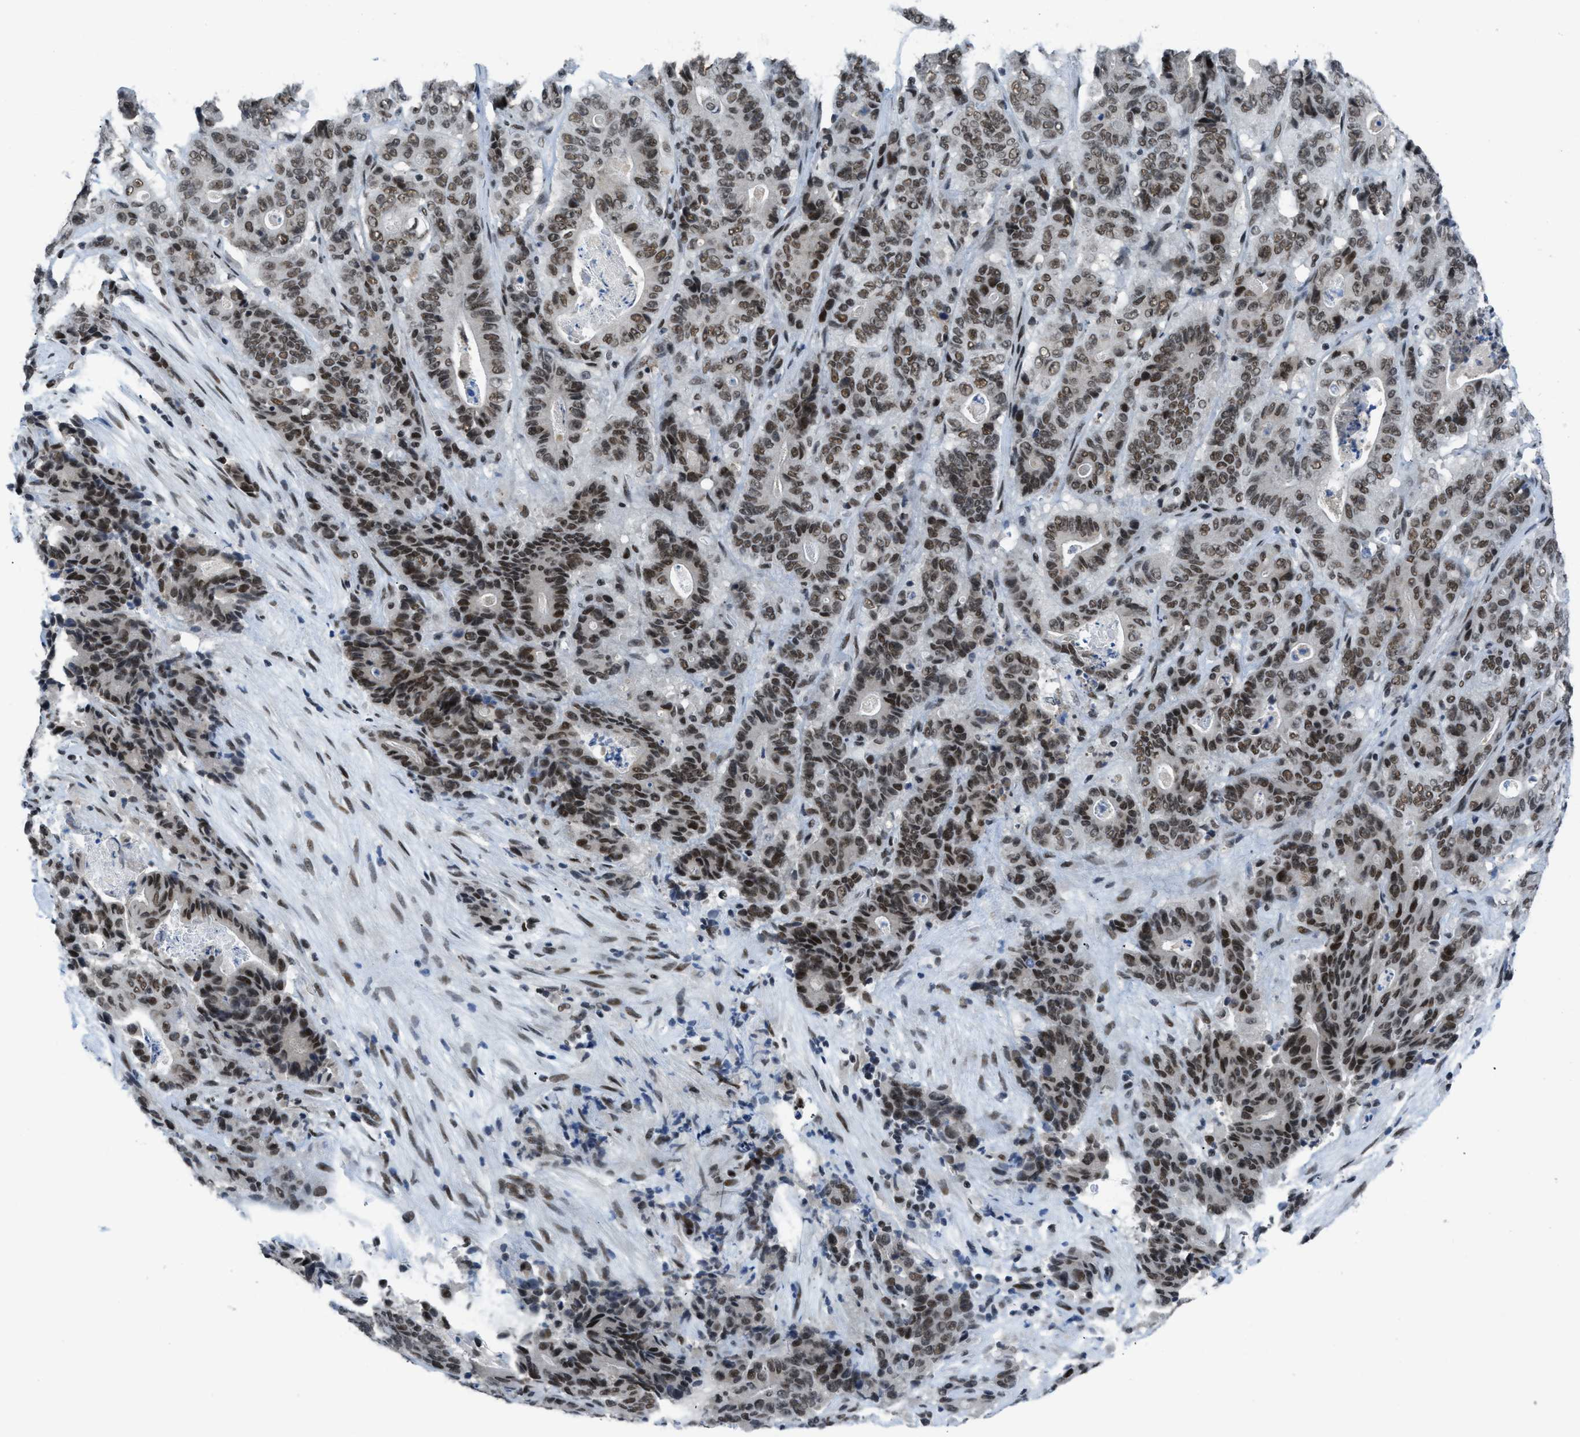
{"staining": {"intensity": "moderate", "quantity": ">75%", "location": "nuclear"}, "tissue": "stomach cancer", "cell_type": "Tumor cells", "image_type": "cancer", "snomed": [{"axis": "morphology", "description": "Adenocarcinoma, NOS"}, {"axis": "topography", "description": "Stomach"}], "caption": "DAB immunohistochemical staining of stomach cancer (adenocarcinoma) demonstrates moderate nuclear protein staining in approximately >75% of tumor cells.", "gene": "GATAD2B", "patient": {"sex": "female", "age": 73}}